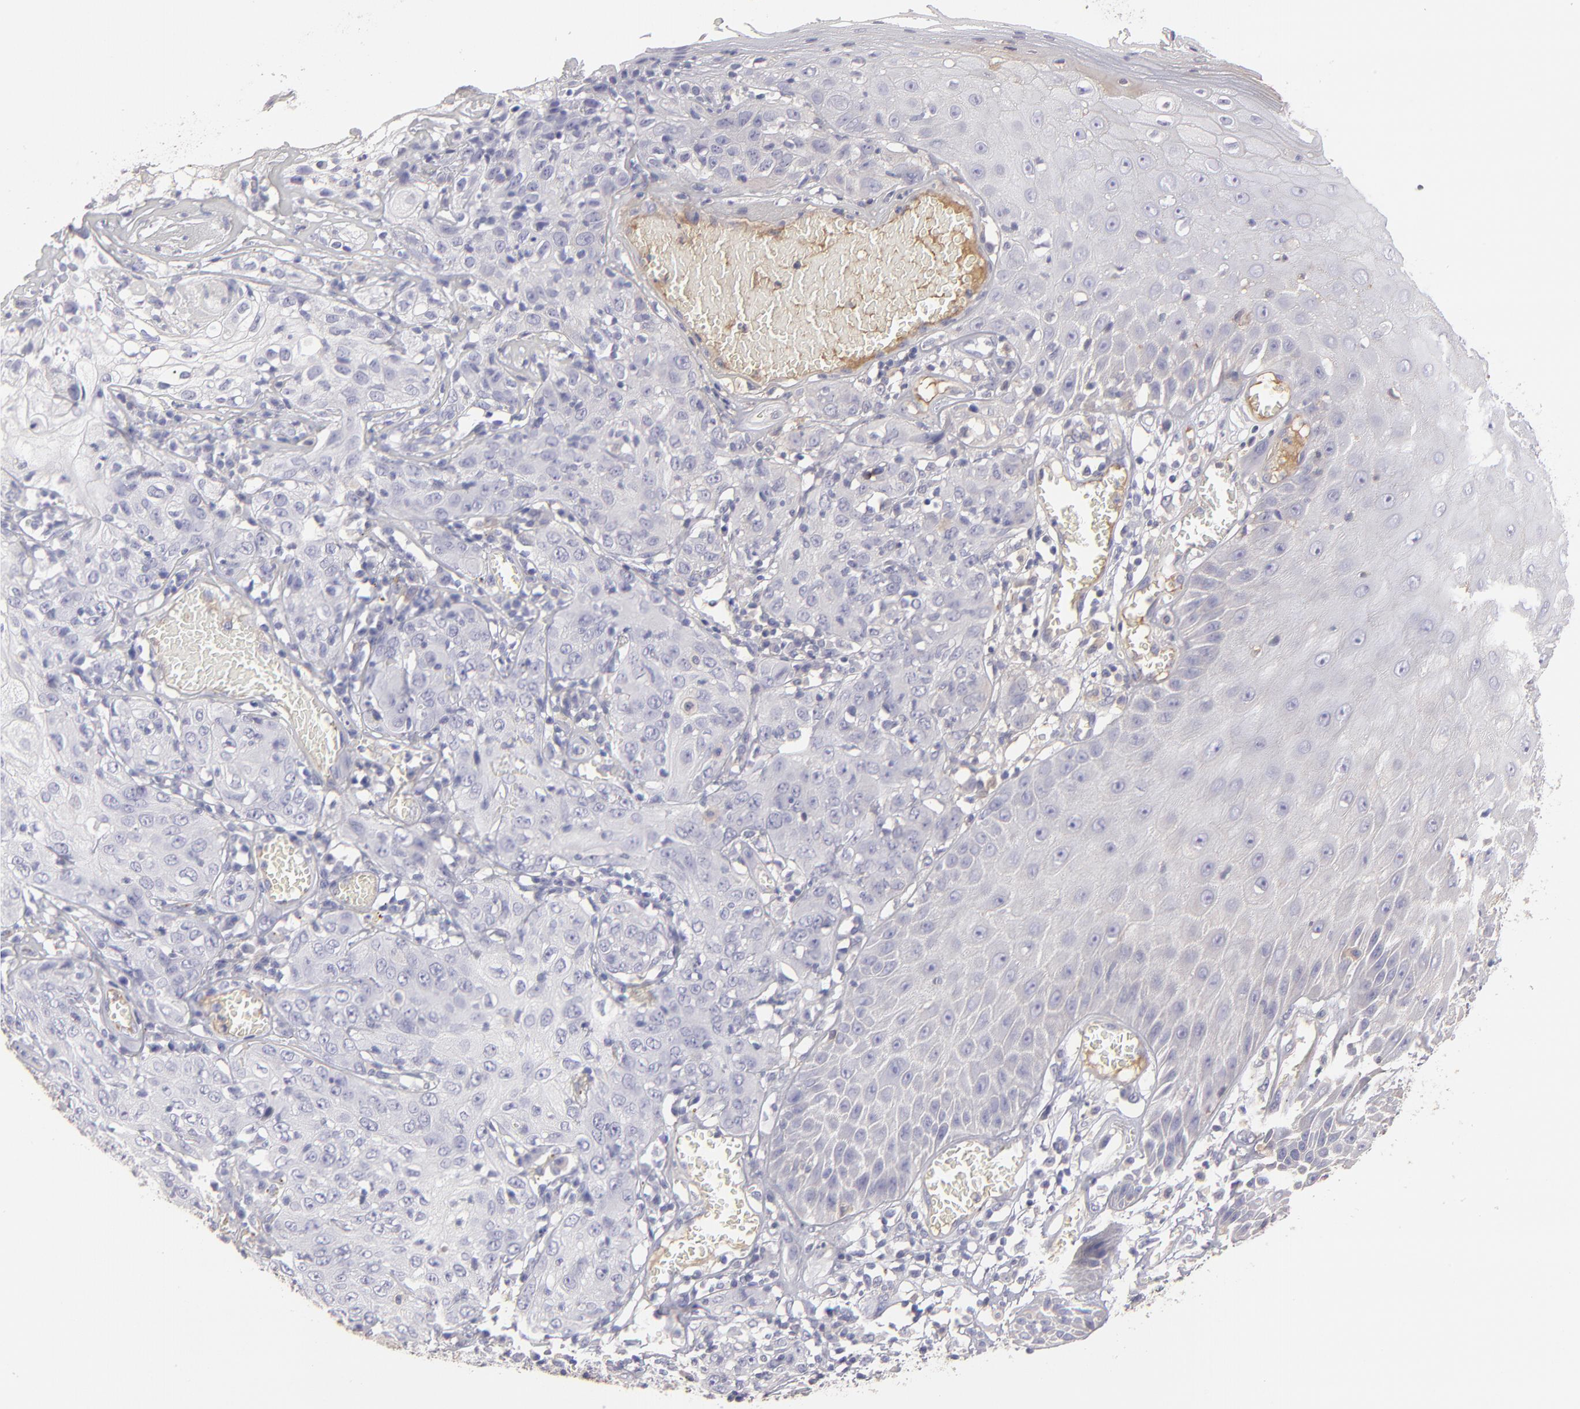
{"staining": {"intensity": "negative", "quantity": "none", "location": "none"}, "tissue": "skin cancer", "cell_type": "Tumor cells", "image_type": "cancer", "snomed": [{"axis": "morphology", "description": "Squamous cell carcinoma, NOS"}, {"axis": "topography", "description": "Skin"}], "caption": "Skin cancer (squamous cell carcinoma) was stained to show a protein in brown. There is no significant positivity in tumor cells.", "gene": "ABCC4", "patient": {"sex": "male", "age": 65}}